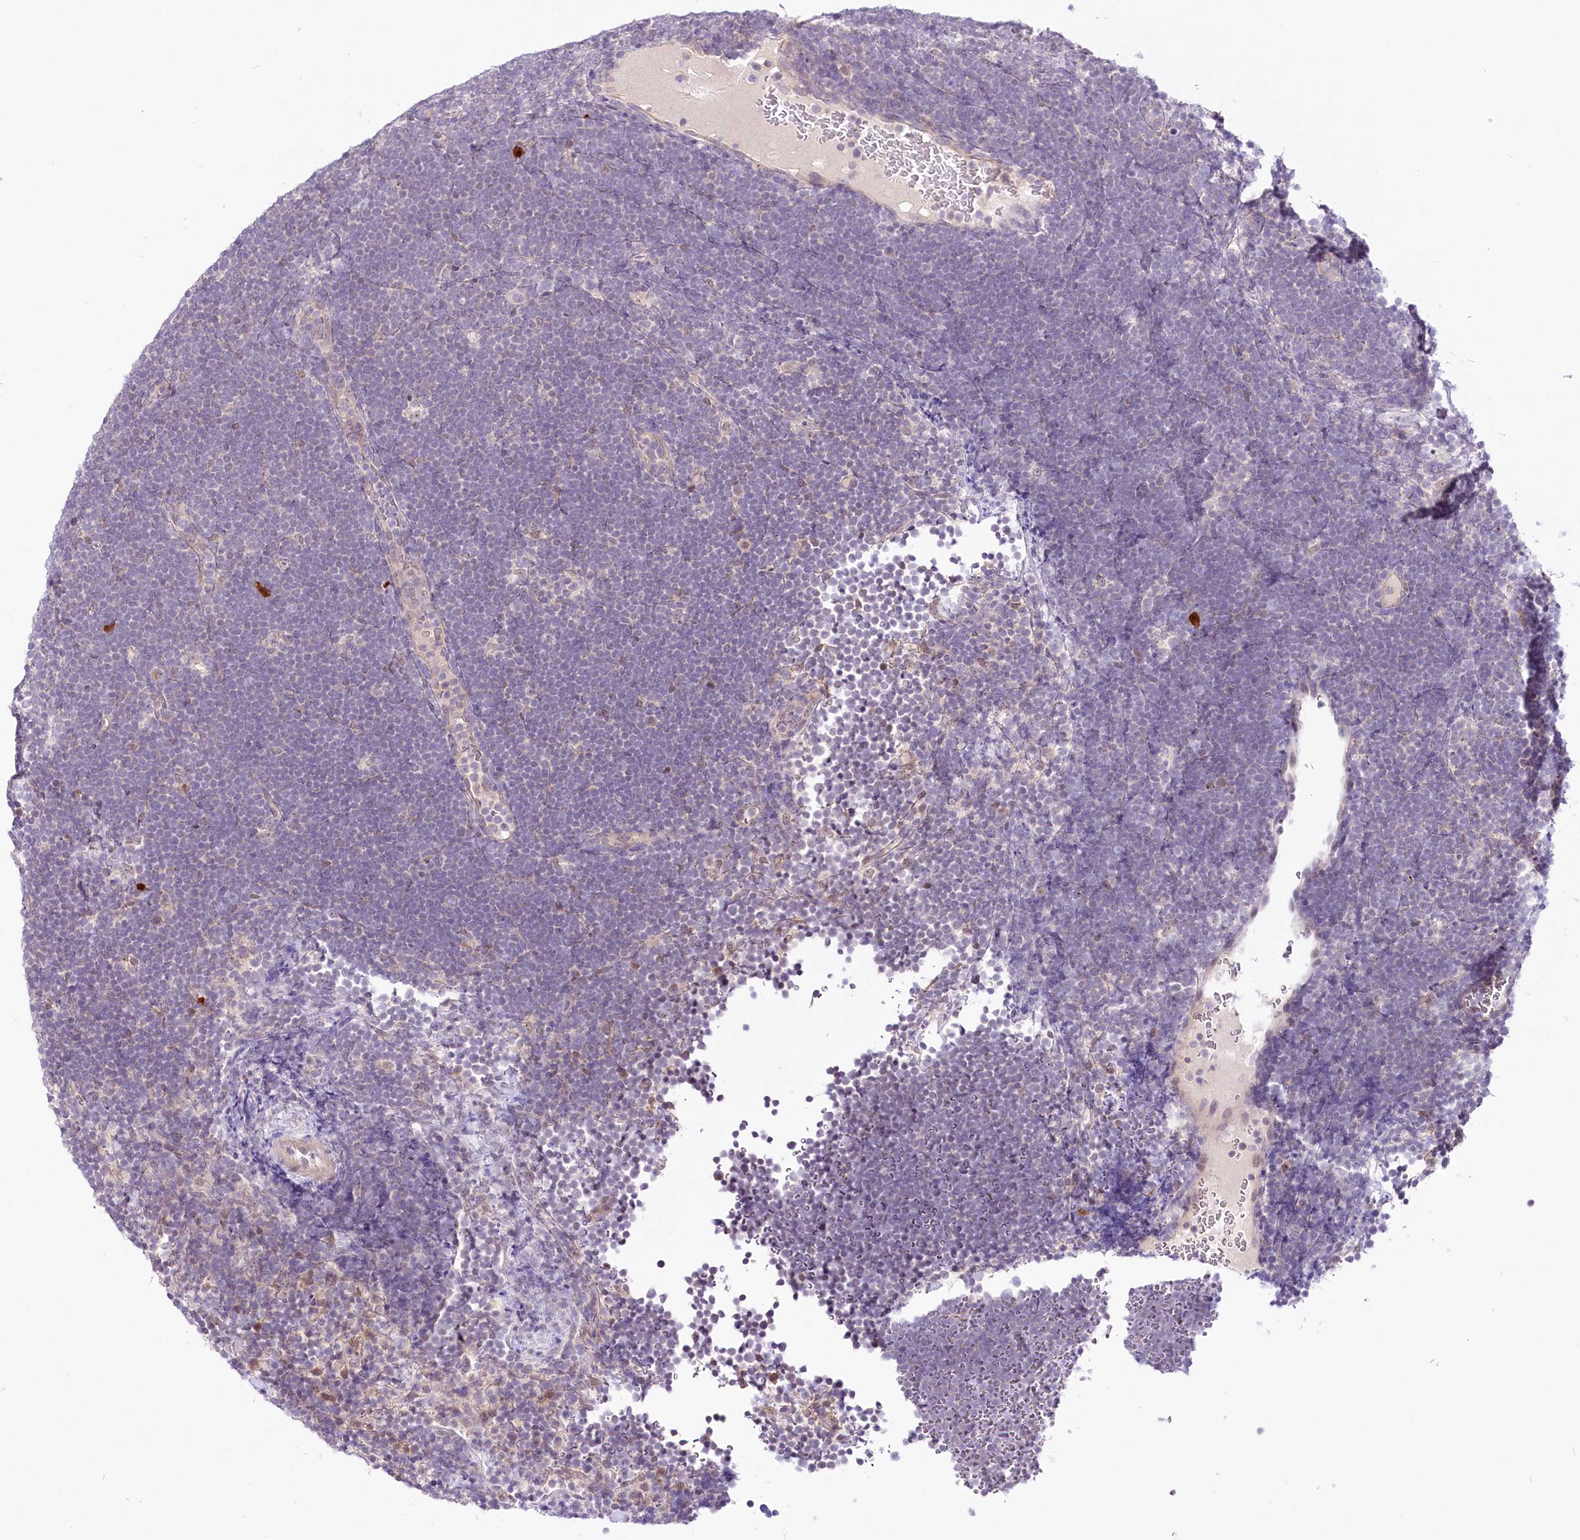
{"staining": {"intensity": "negative", "quantity": "none", "location": "none"}, "tissue": "lymphoma", "cell_type": "Tumor cells", "image_type": "cancer", "snomed": [{"axis": "morphology", "description": "Malignant lymphoma, non-Hodgkin's type, High grade"}, {"axis": "topography", "description": "Lymph node"}], "caption": "High power microscopy histopathology image of an IHC micrograph of lymphoma, revealing no significant expression in tumor cells. The staining is performed using DAB (3,3'-diaminobenzidine) brown chromogen with nuclei counter-stained in using hematoxylin.", "gene": "VWA5A", "patient": {"sex": "male", "age": 13}}